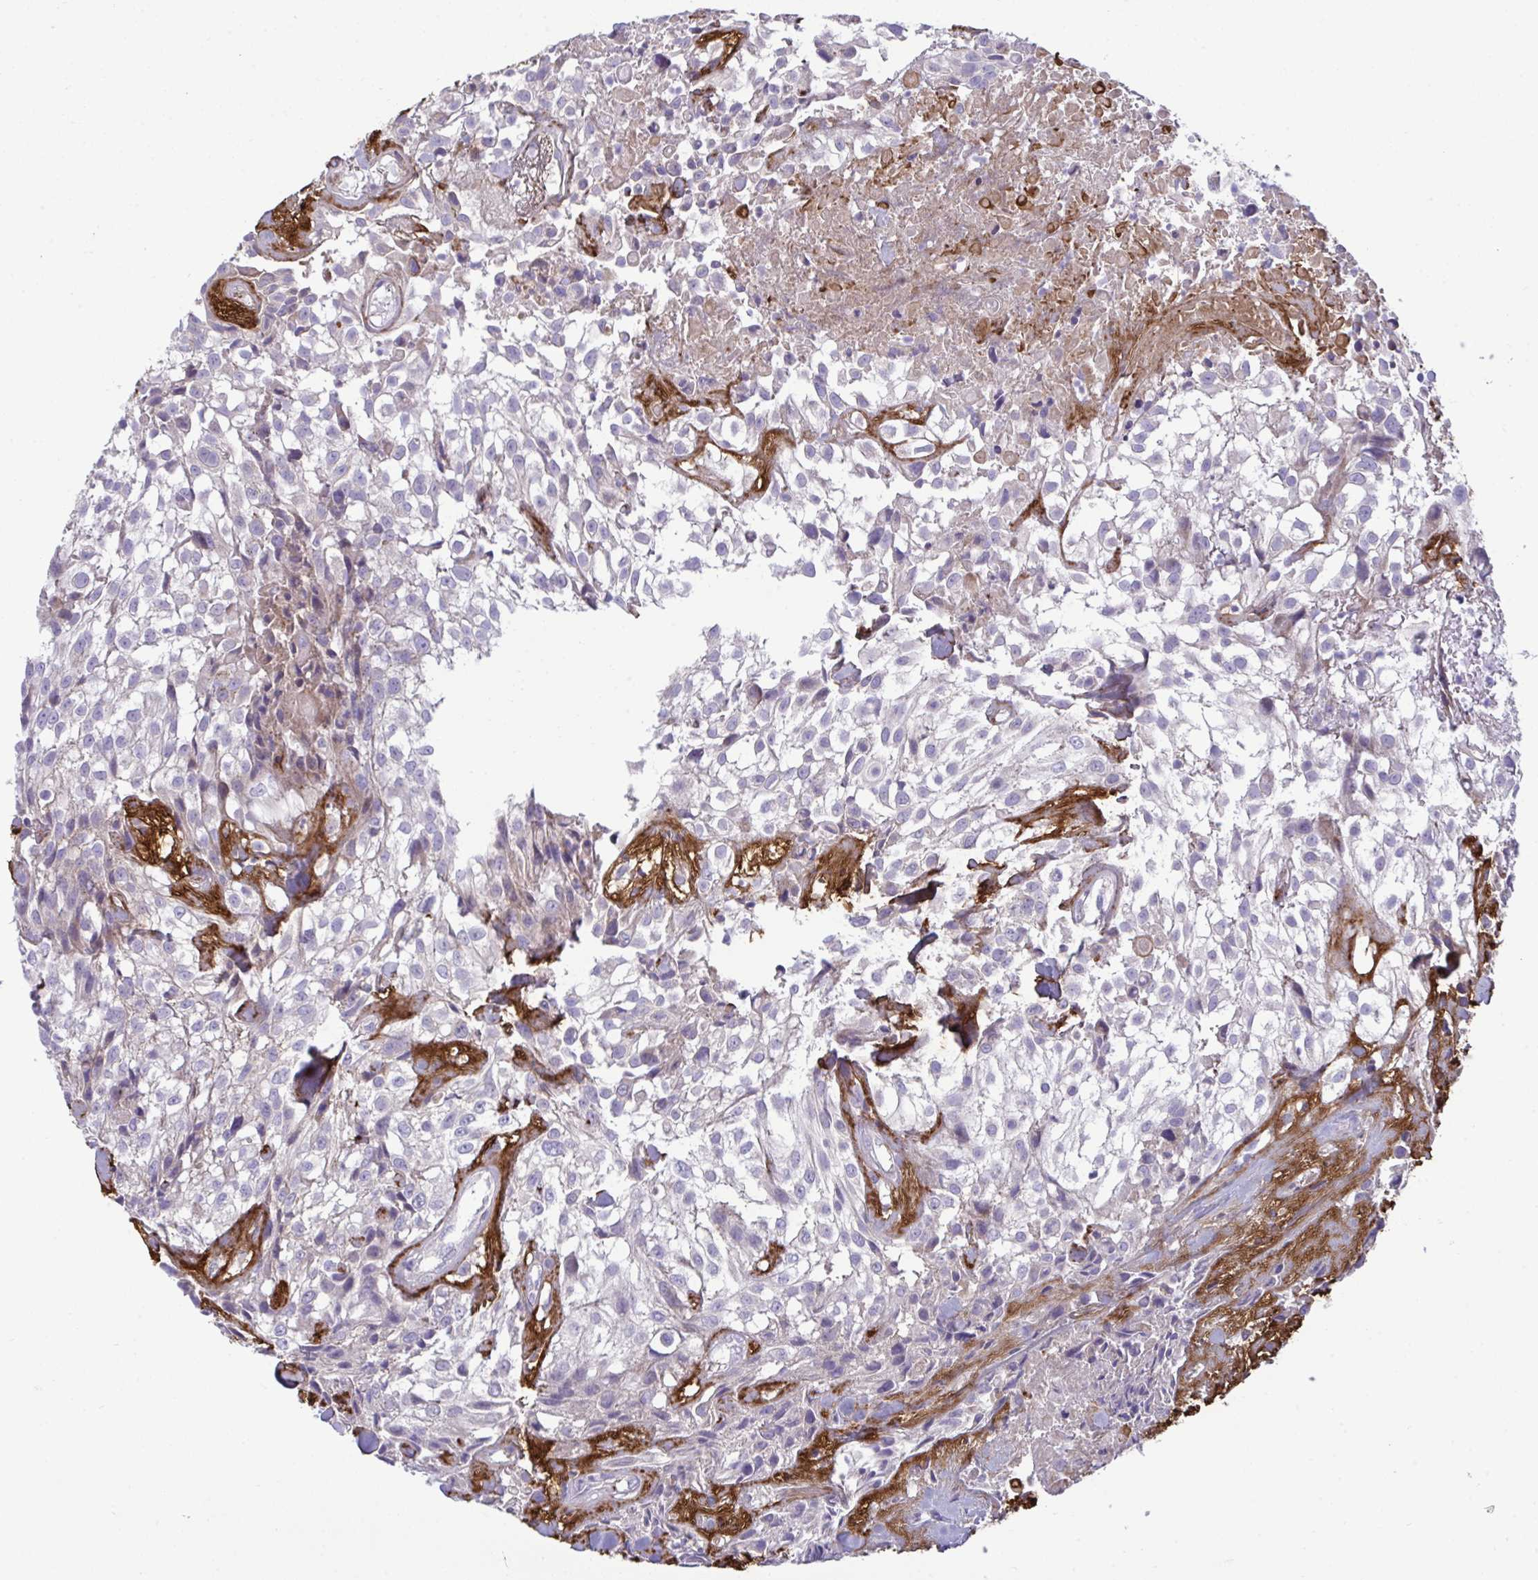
{"staining": {"intensity": "negative", "quantity": "none", "location": "none"}, "tissue": "urothelial cancer", "cell_type": "Tumor cells", "image_type": "cancer", "snomed": [{"axis": "morphology", "description": "Urothelial carcinoma, High grade"}, {"axis": "topography", "description": "Urinary bladder"}], "caption": "Protein analysis of urothelial carcinoma (high-grade) reveals no significant staining in tumor cells.", "gene": "PIGZ", "patient": {"sex": "male", "age": 56}}